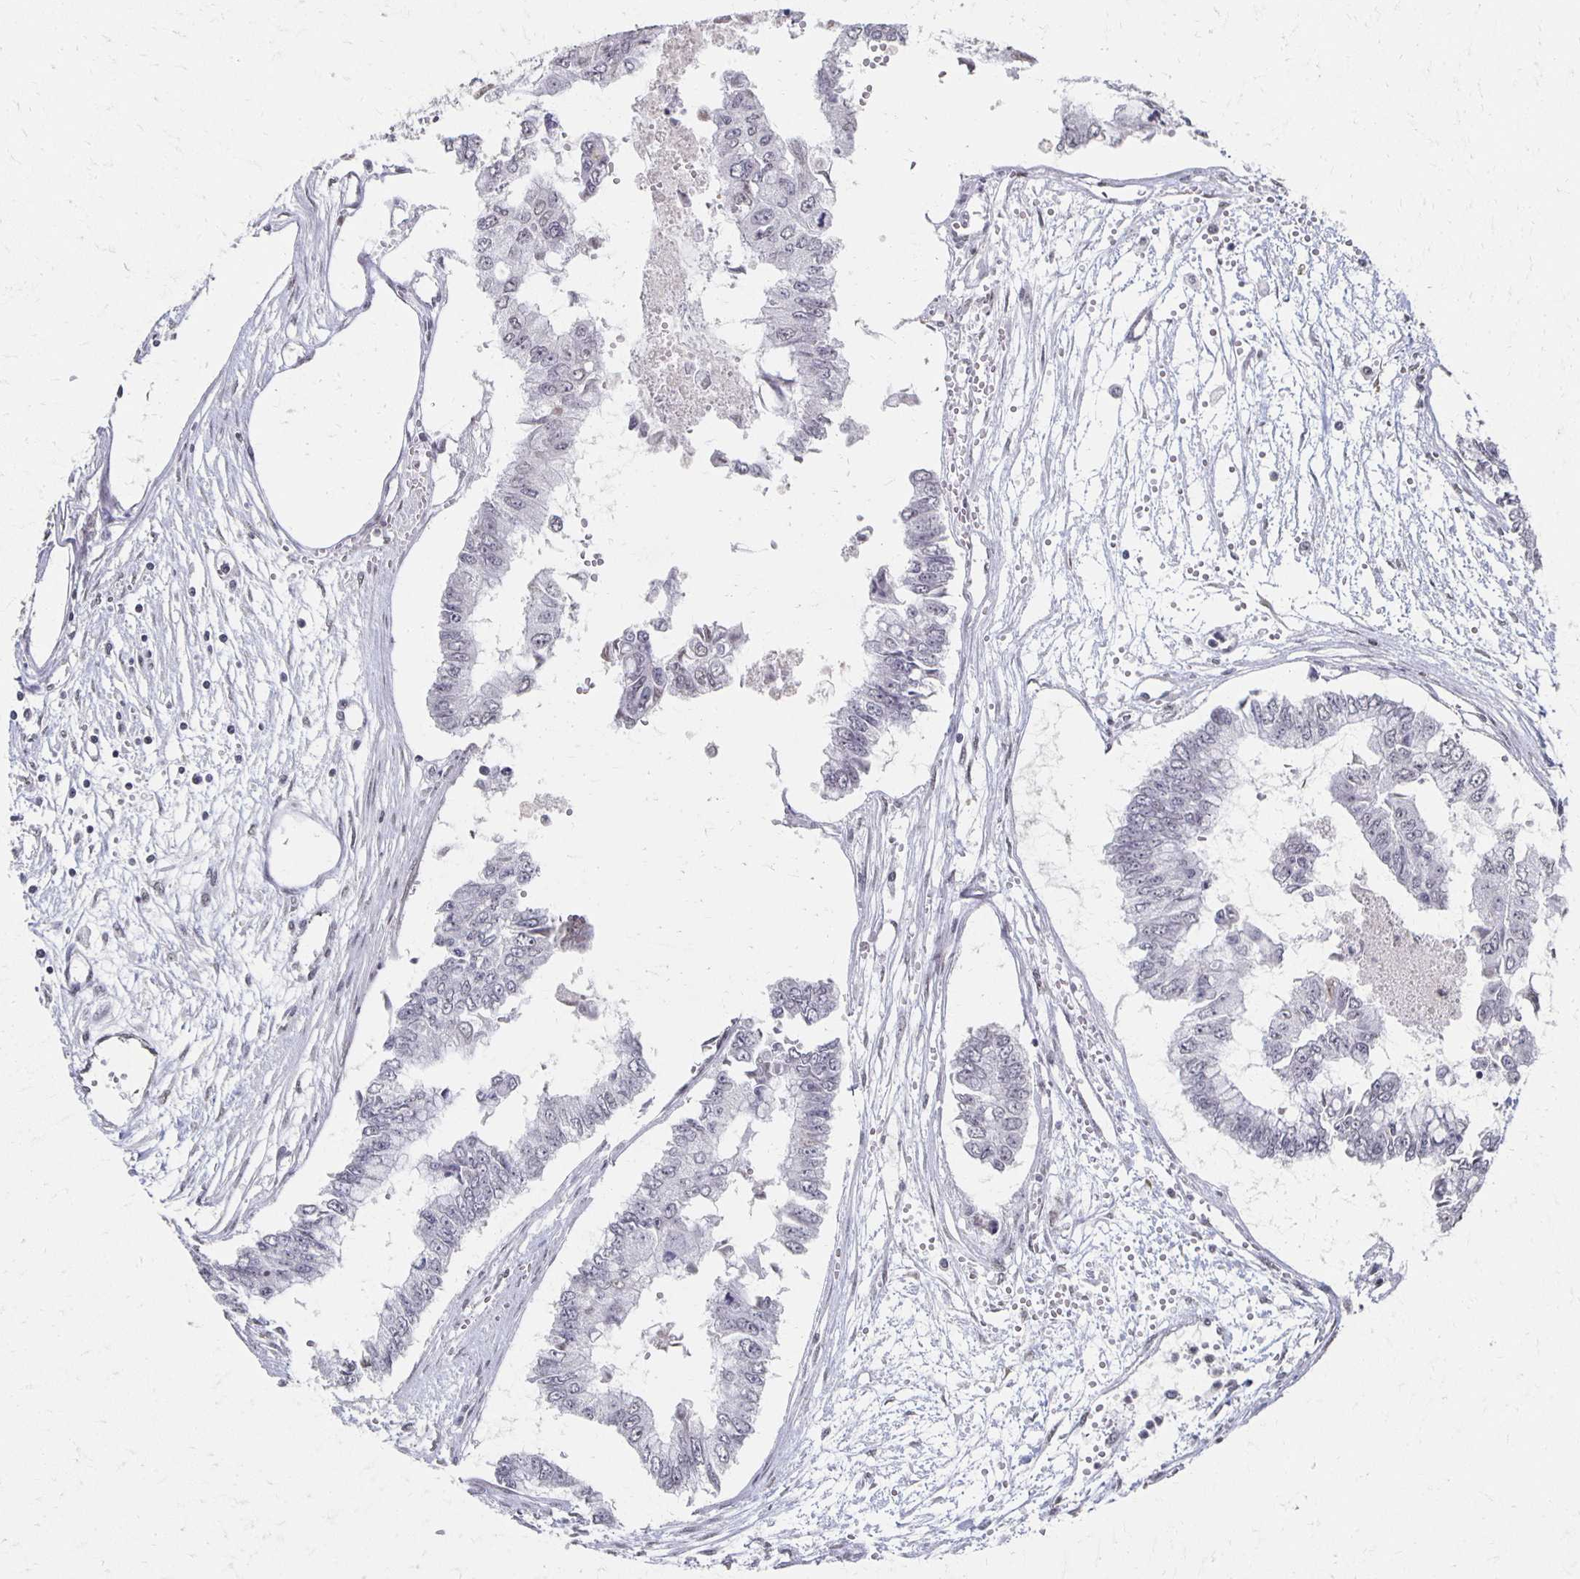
{"staining": {"intensity": "negative", "quantity": "none", "location": "none"}, "tissue": "ovarian cancer", "cell_type": "Tumor cells", "image_type": "cancer", "snomed": [{"axis": "morphology", "description": "Cystadenocarcinoma, mucinous, NOS"}, {"axis": "topography", "description": "Ovary"}], "caption": "High power microscopy photomicrograph of an immunohistochemistry histopathology image of ovarian mucinous cystadenocarcinoma, revealing no significant staining in tumor cells.", "gene": "DAB1", "patient": {"sex": "female", "age": 72}}